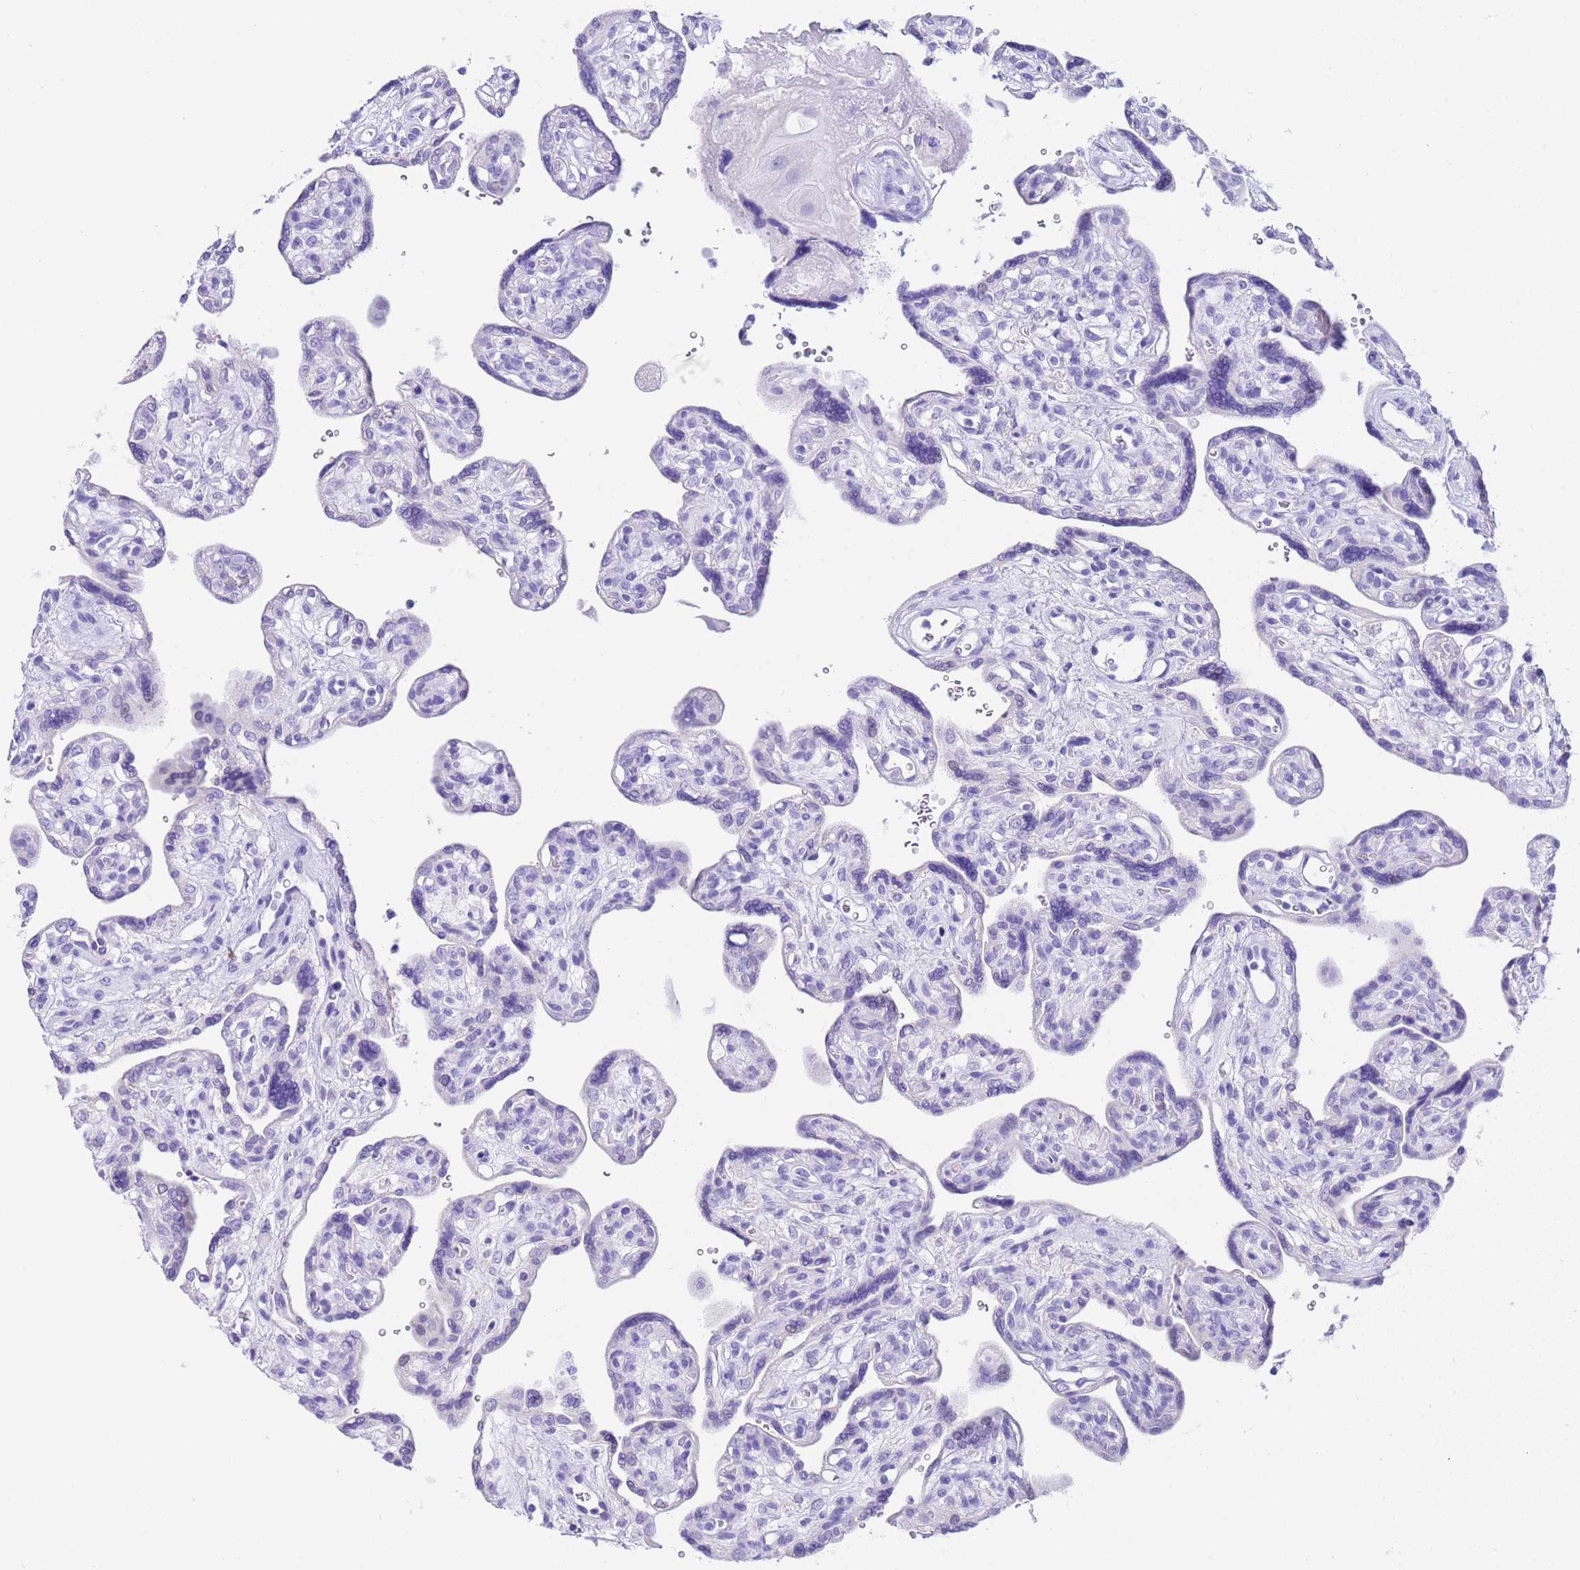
{"staining": {"intensity": "negative", "quantity": "none", "location": "none"}, "tissue": "placenta", "cell_type": "Trophoblastic cells", "image_type": "normal", "snomed": [{"axis": "morphology", "description": "Normal tissue, NOS"}, {"axis": "topography", "description": "Placenta"}], "caption": "Trophoblastic cells show no significant protein expression in benign placenta.", "gene": "CPB1", "patient": {"sex": "female", "age": 39}}